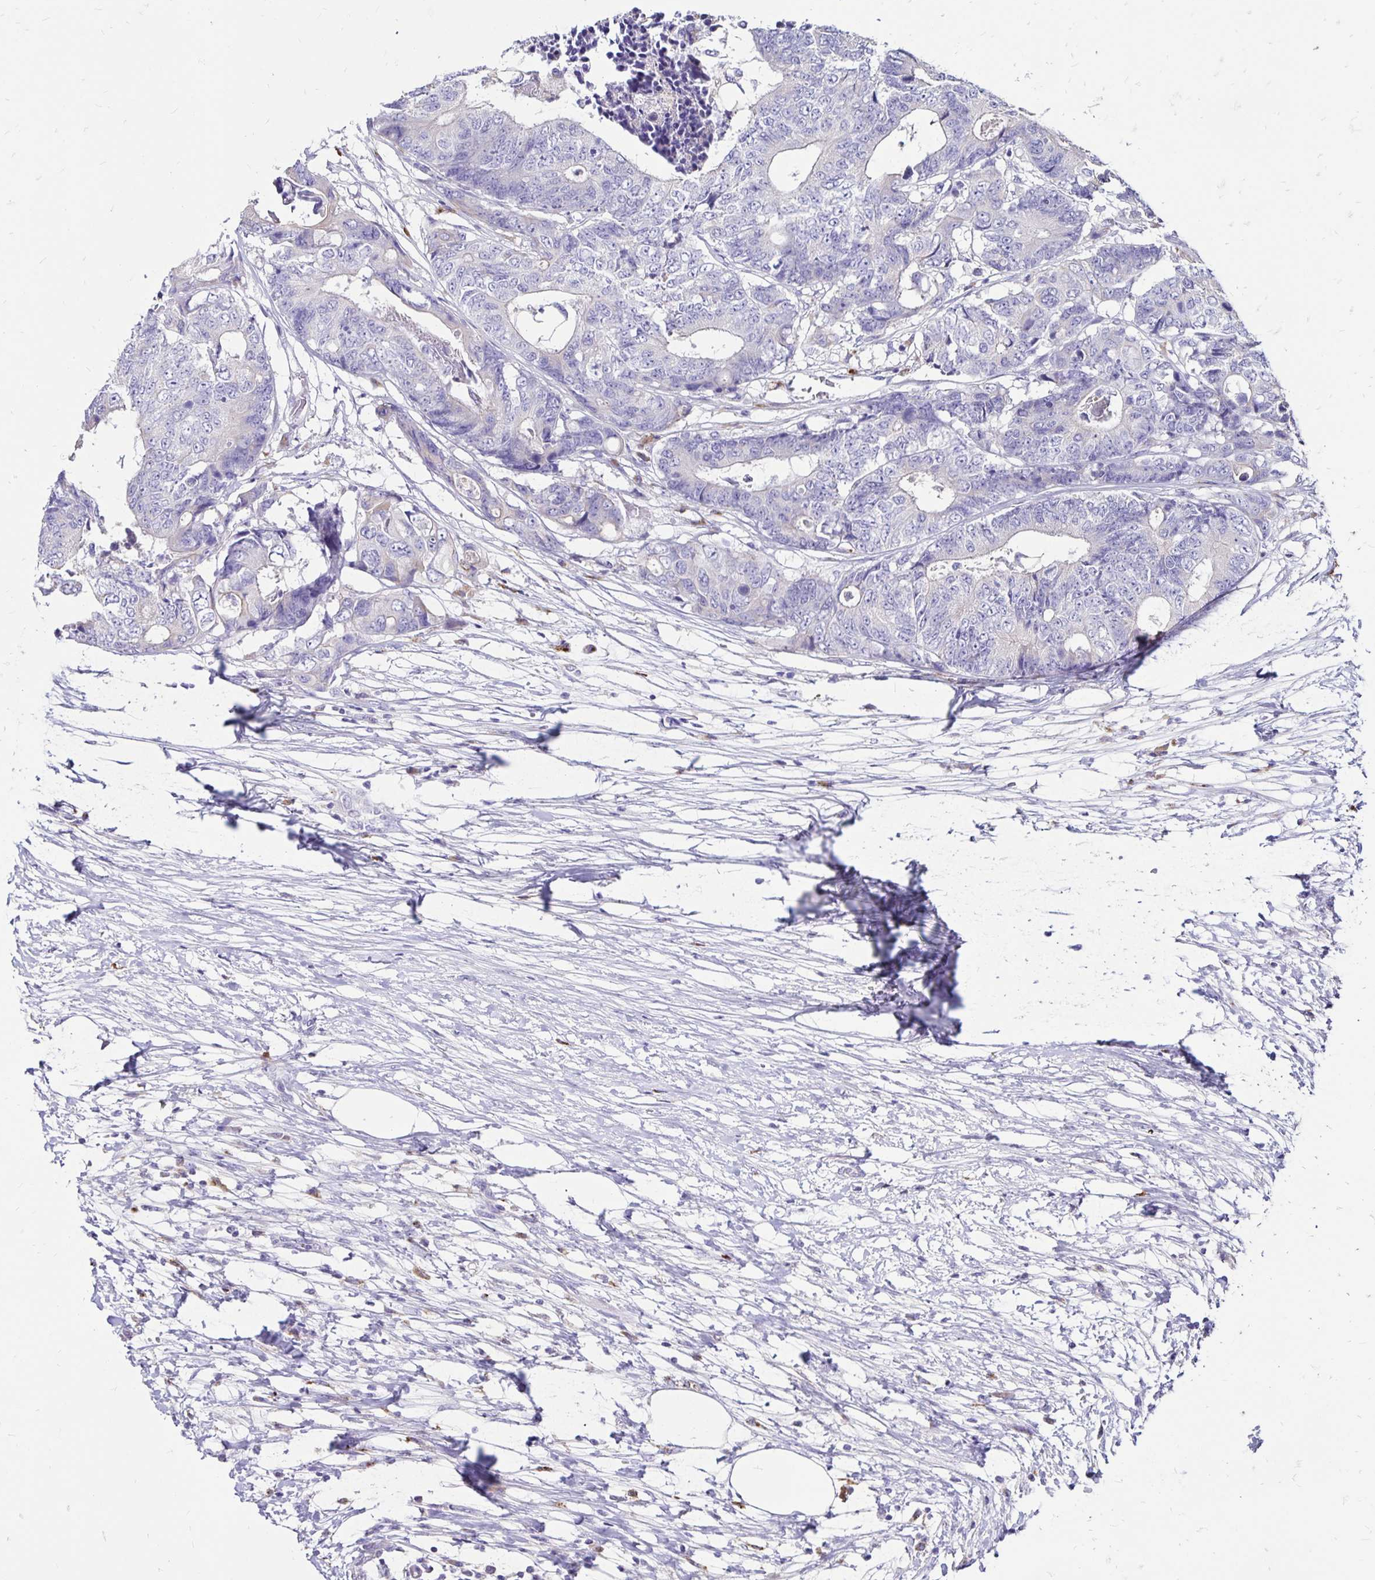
{"staining": {"intensity": "negative", "quantity": "none", "location": "none"}, "tissue": "colorectal cancer", "cell_type": "Tumor cells", "image_type": "cancer", "snomed": [{"axis": "morphology", "description": "Adenocarcinoma, NOS"}, {"axis": "topography", "description": "Colon"}], "caption": "This is a histopathology image of immunohistochemistry (IHC) staining of adenocarcinoma (colorectal), which shows no expression in tumor cells. (Immunohistochemistry (ihc), brightfield microscopy, high magnification).", "gene": "EVPL", "patient": {"sex": "female", "age": 48}}